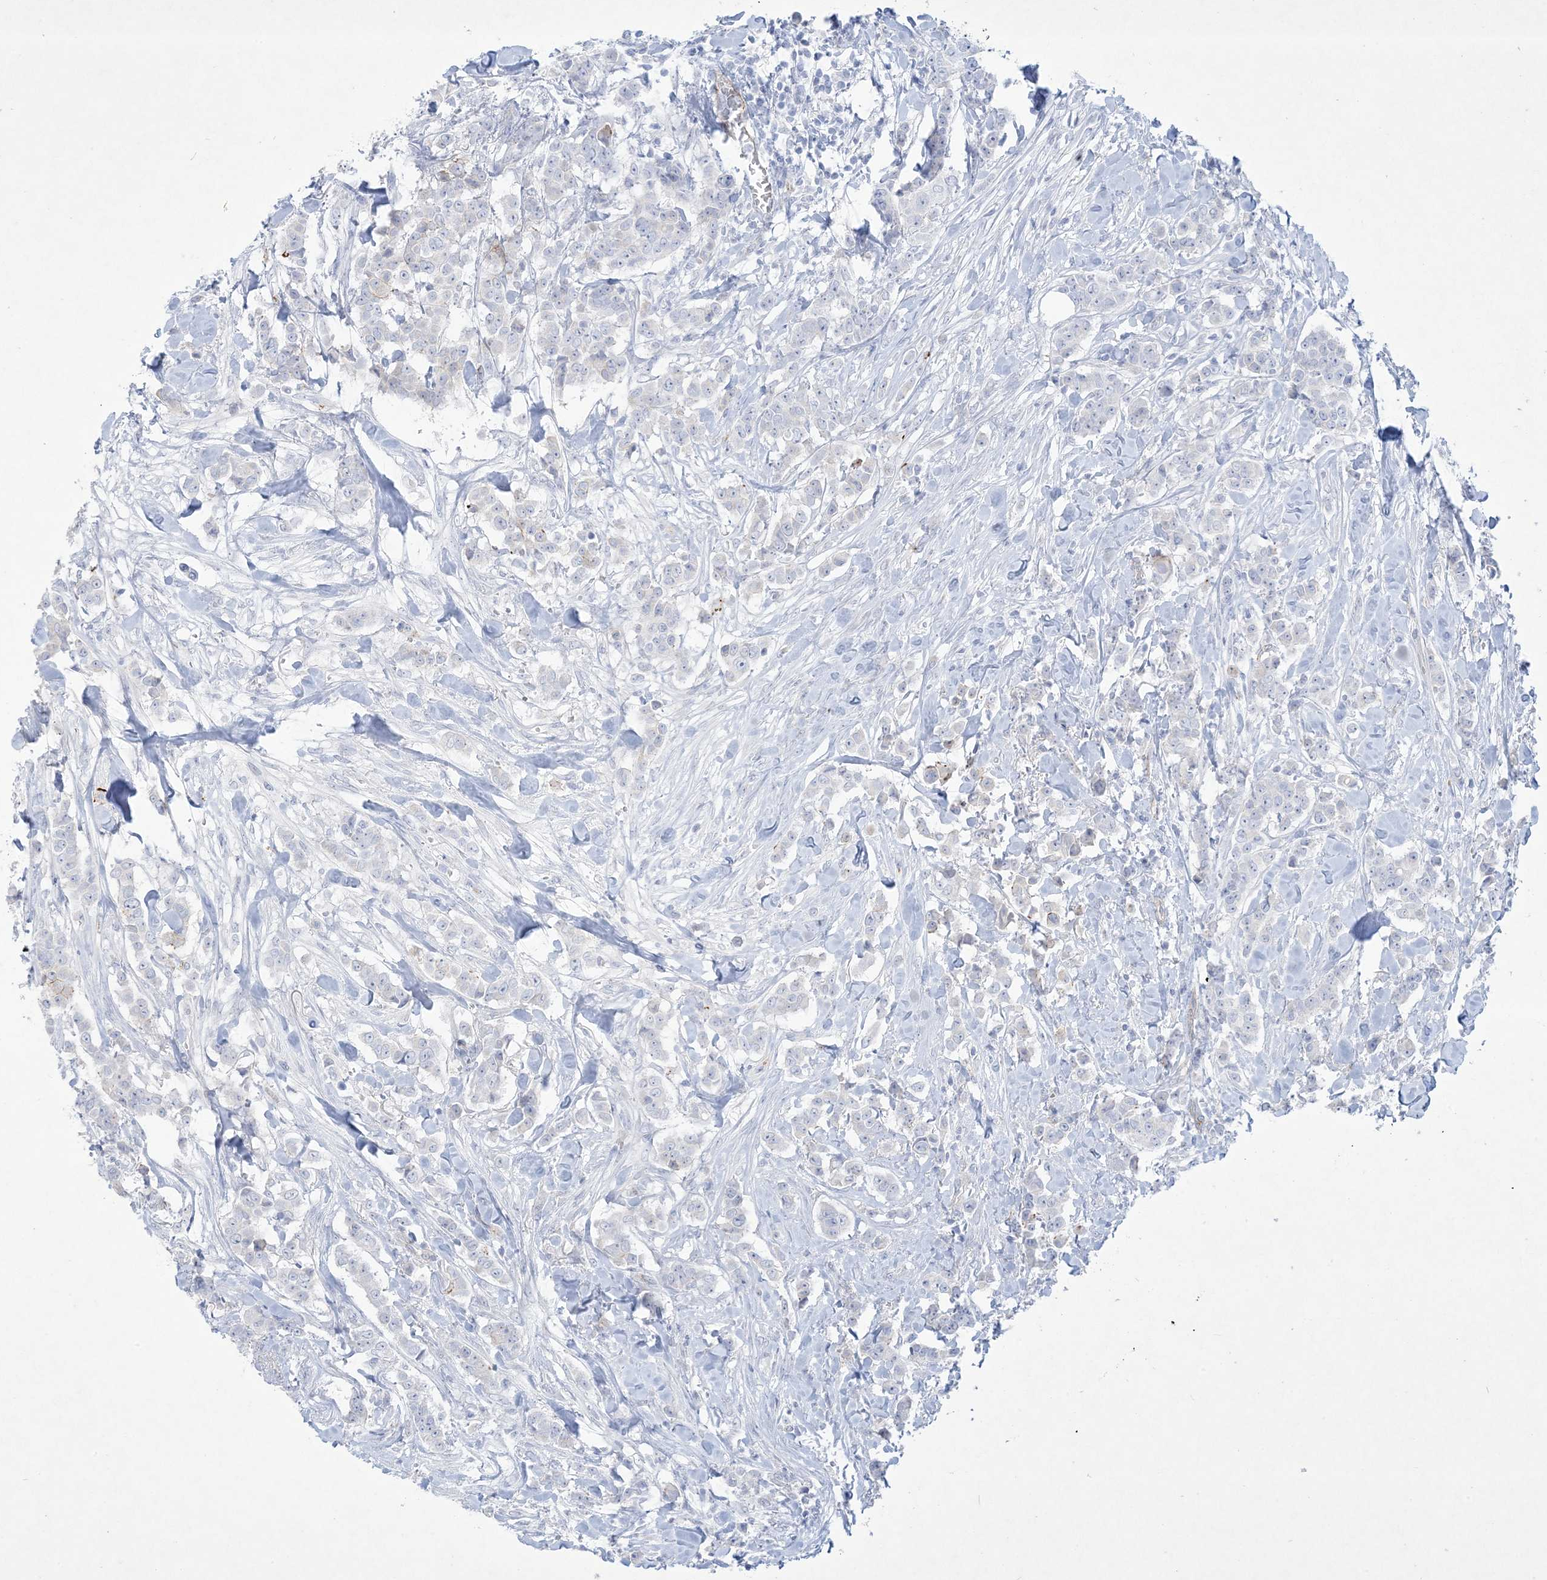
{"staining": {"intensity": "negative", "quantity": "none", "location": "none"}, "tissue": "breast cancer", "cell_type": "Tumor cells", "image_type": "cancer", "snomed": [{"axis": "morphology", "description": "Duct carcinoma"}, {"axis": "topography", "description": "Breast"}], "caption": "This is a image of IHC staining of invasive ductal carcinoma (breast), which shows no expression in tumor cells. (Brightfield microscopy of DAB (3,3'-diaminobenzidine) immunohistochemistry (IHC) at high magnification).", "gene": "B3GNT7", "patient": {"sex": "female", "age": 40}}